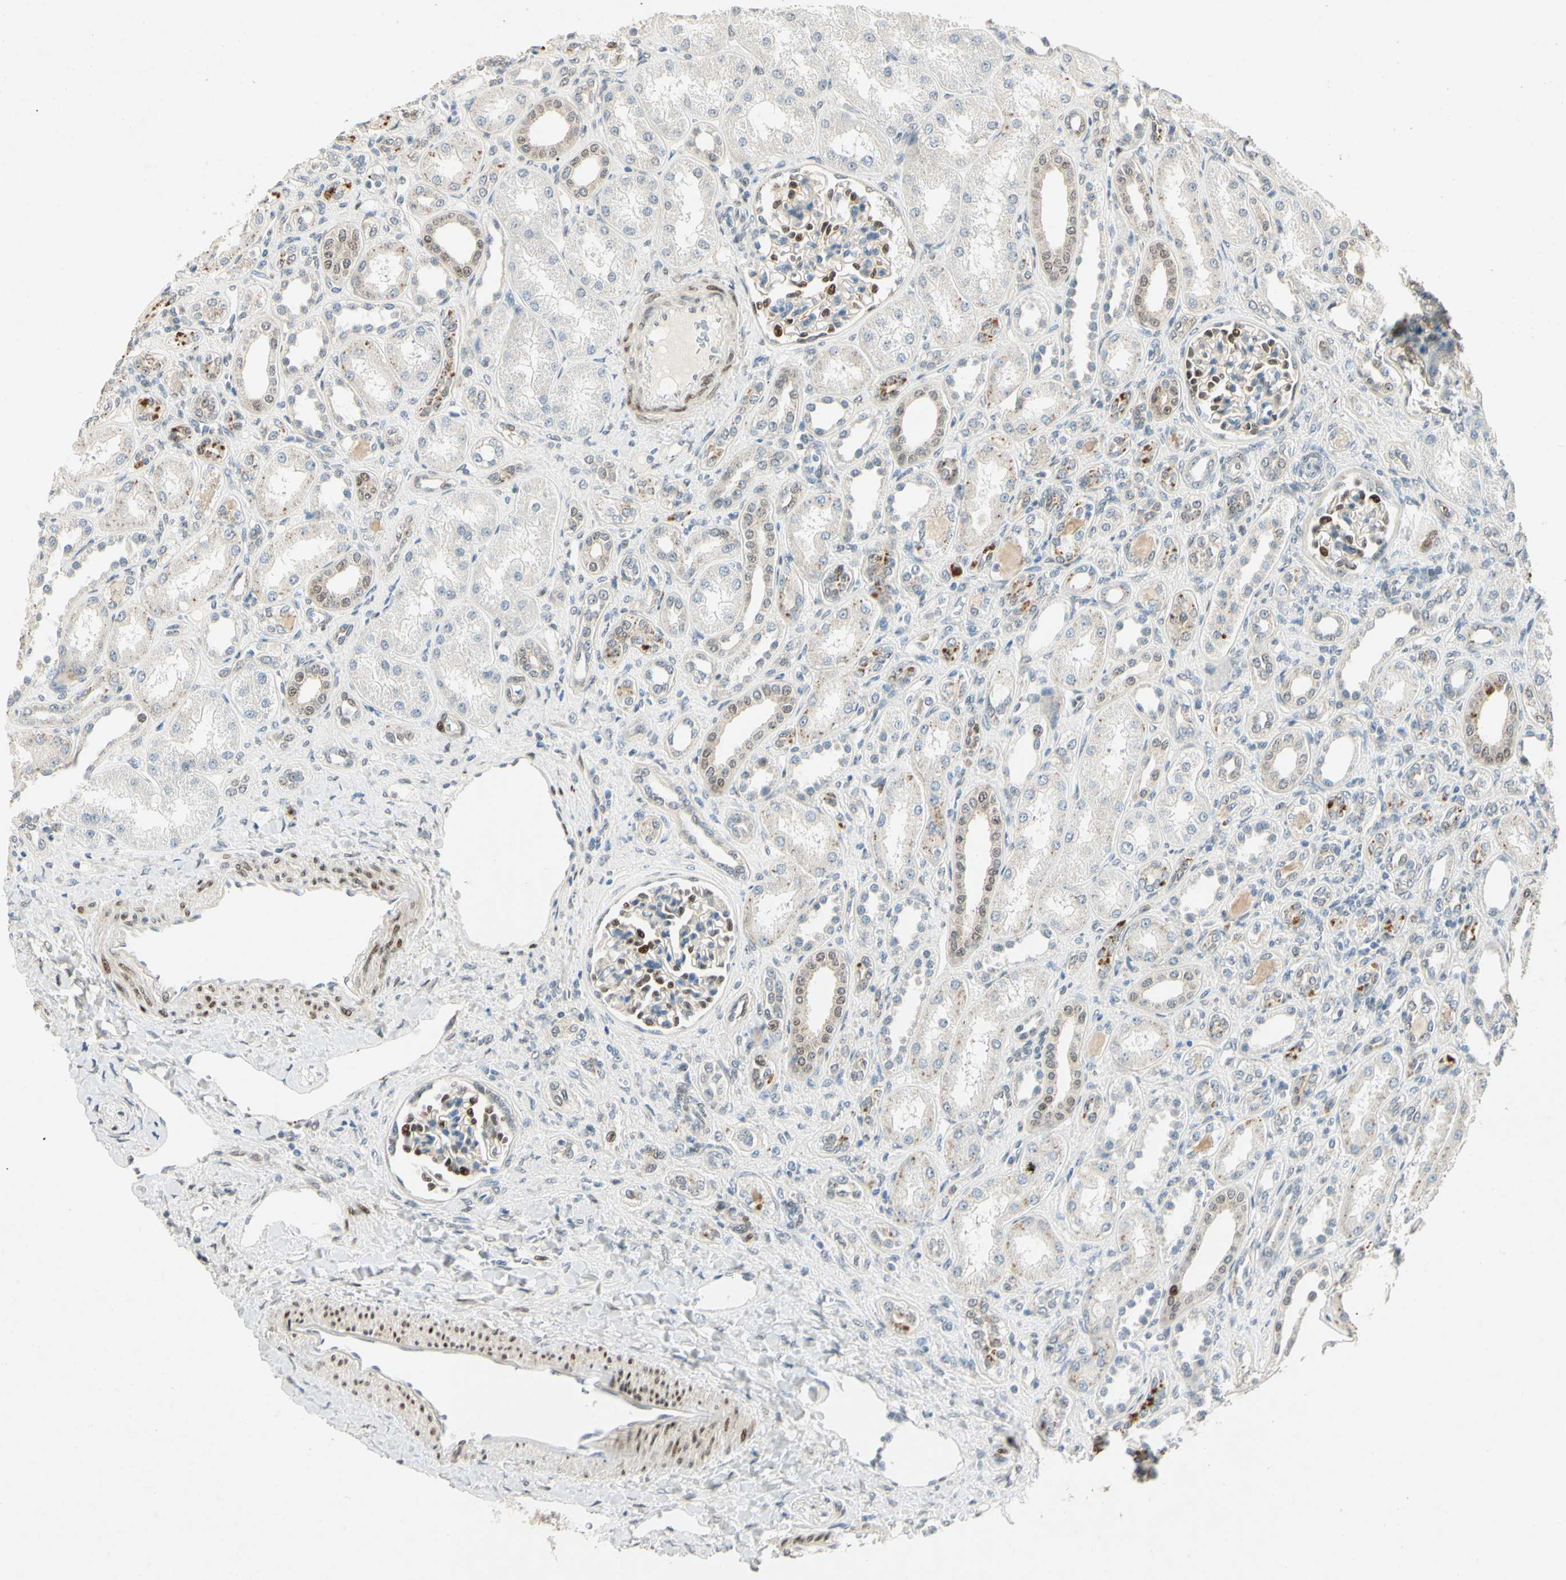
{"staining": {"intensity": "moderate", "quantity": "25%-75%", "location": "nuclear"}, "tissue": "kidney", "cell_type": "Cells in glomeruli", "image_type": "normal", "snomed": [{"axis": "morphology", "description": "Normal tissue, NOS"}, {"axis": "topography", "description": "Kidney"}], "caption": "Cells in glomeruli demonstrate medium levels of moderate nuclear staining in approximately 25%-75% of cells in benign kidney.", "gene": "HSPA1B", "patient": {"sex": "male", "age": 7}}